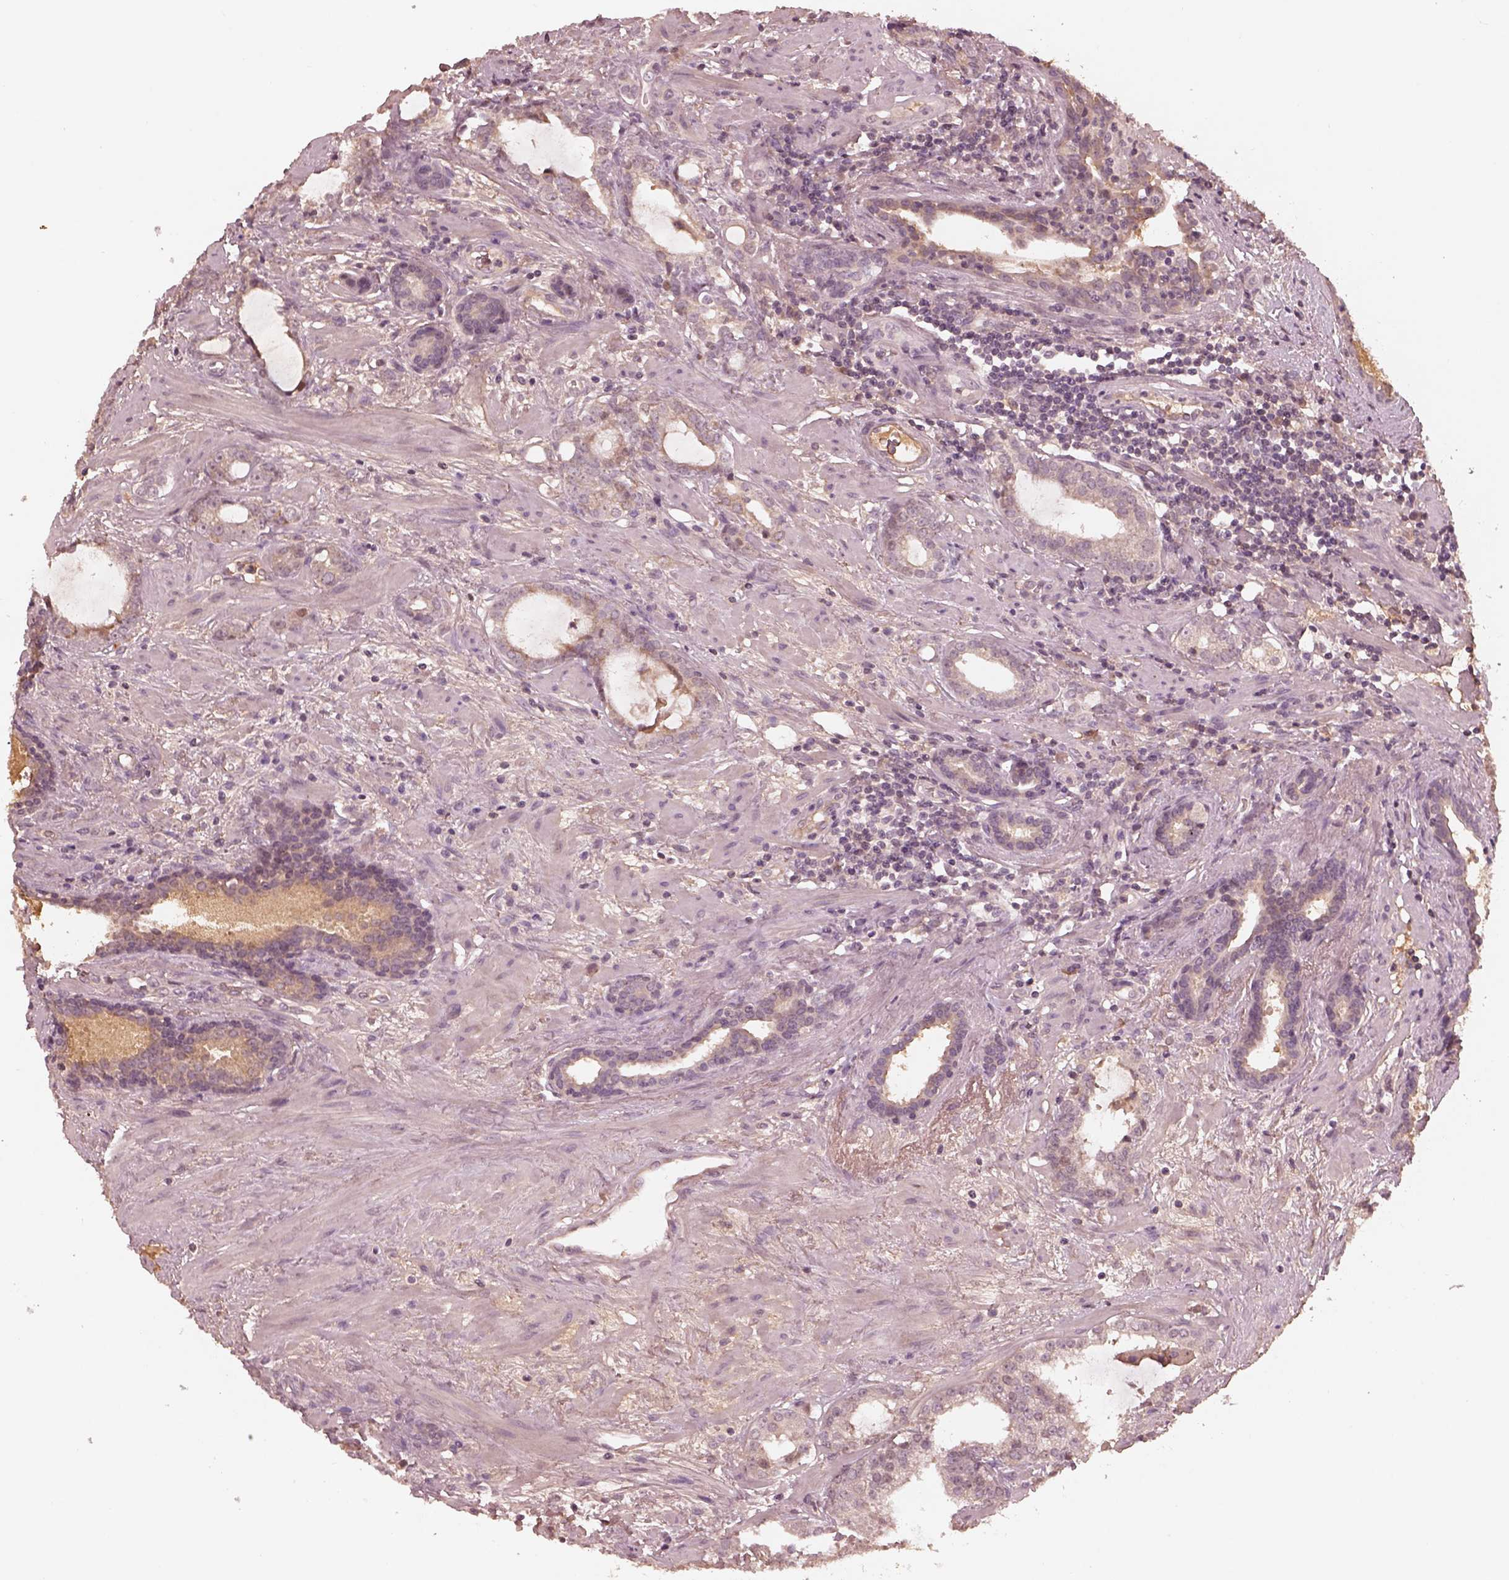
{"staining": {"intensity": "negative", "quantity": "none", "location": "none"}, "tissue": "prostate cancer", "cell_type": "Tumor cells", "image_type": "cancer", "snomed": [{"axis": "morphology", "description": "Adenocarcinoma, NOS"}, {"axis": "topography", "description": "Prostate"}], "caption": "A micrograph of adenocarcinoma (prostate) stained for a protein exhibits no brown staining in tumor cells. The staining was performed using DAB (3,3'-diaminobenzidine) to visualize the protein expression in brown, while the nuclei were stained in blue with hematoxylin (Magnification: 20x).", "gene": "TF", "patient": {"sex": "male", "age": 66}}